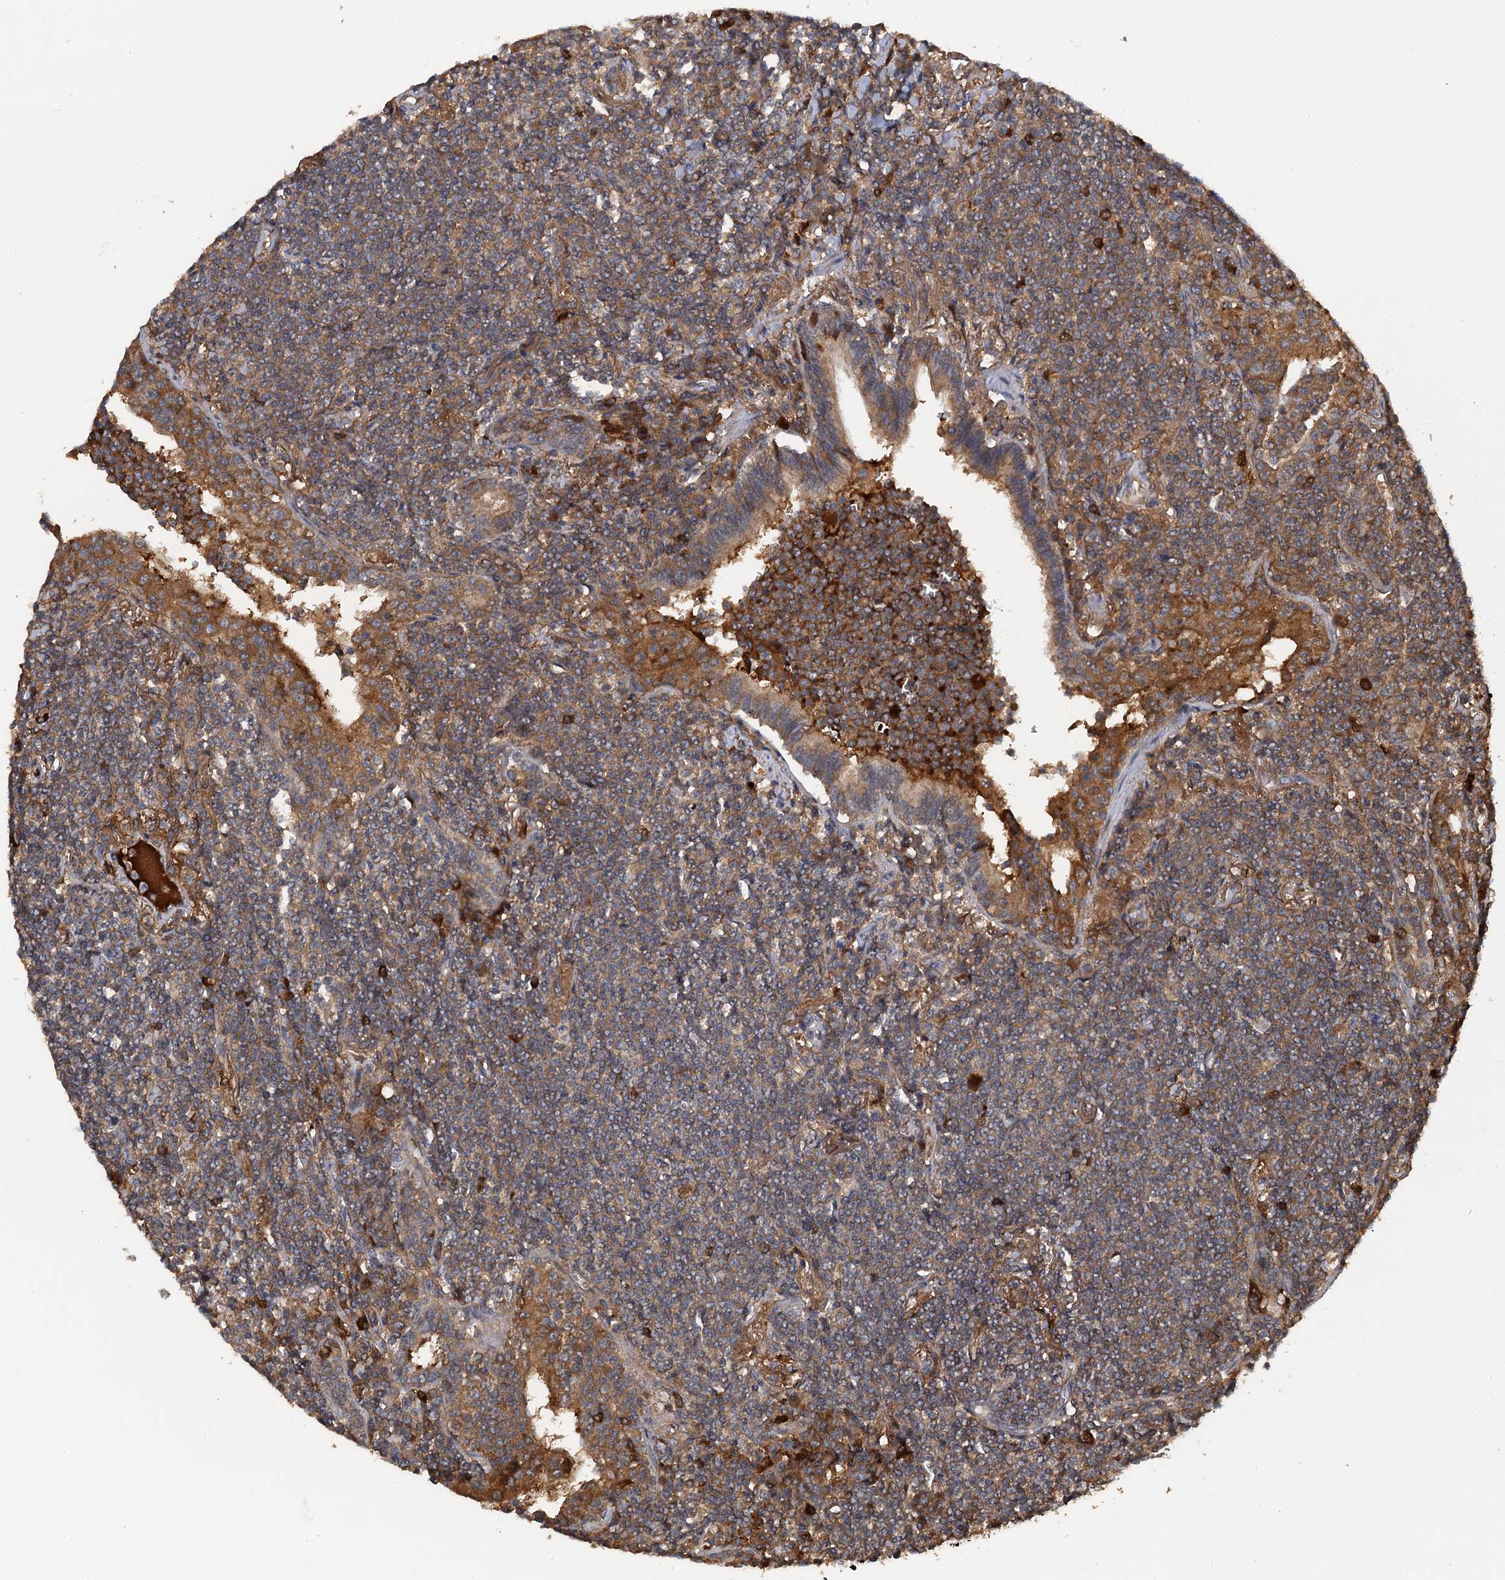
{"staining": {"intensity": "weak", "quantity": "25%-75%", "location": "cytoplasmic/membranous"}, "tissue": "lymphoma", "cell_type": "Tumor cells", "image_type": "cancer", "snomed": [{"axis": "morphology", "description": "Malignant lymphoma, non-Hodgkin's type, Low grade"}, {"axis": "topography", "description": "Lung"}], "caption": "Protein staining by immunohistochemistry exhibits weak cytoplasmic/membranous expression in approximately 25%-75% of tumor cells in low-grade malignant lymphoma, non-Hodgkin's type.", "gene": "HAPLN3", "patient": {"sex": "female", "age": 71}}